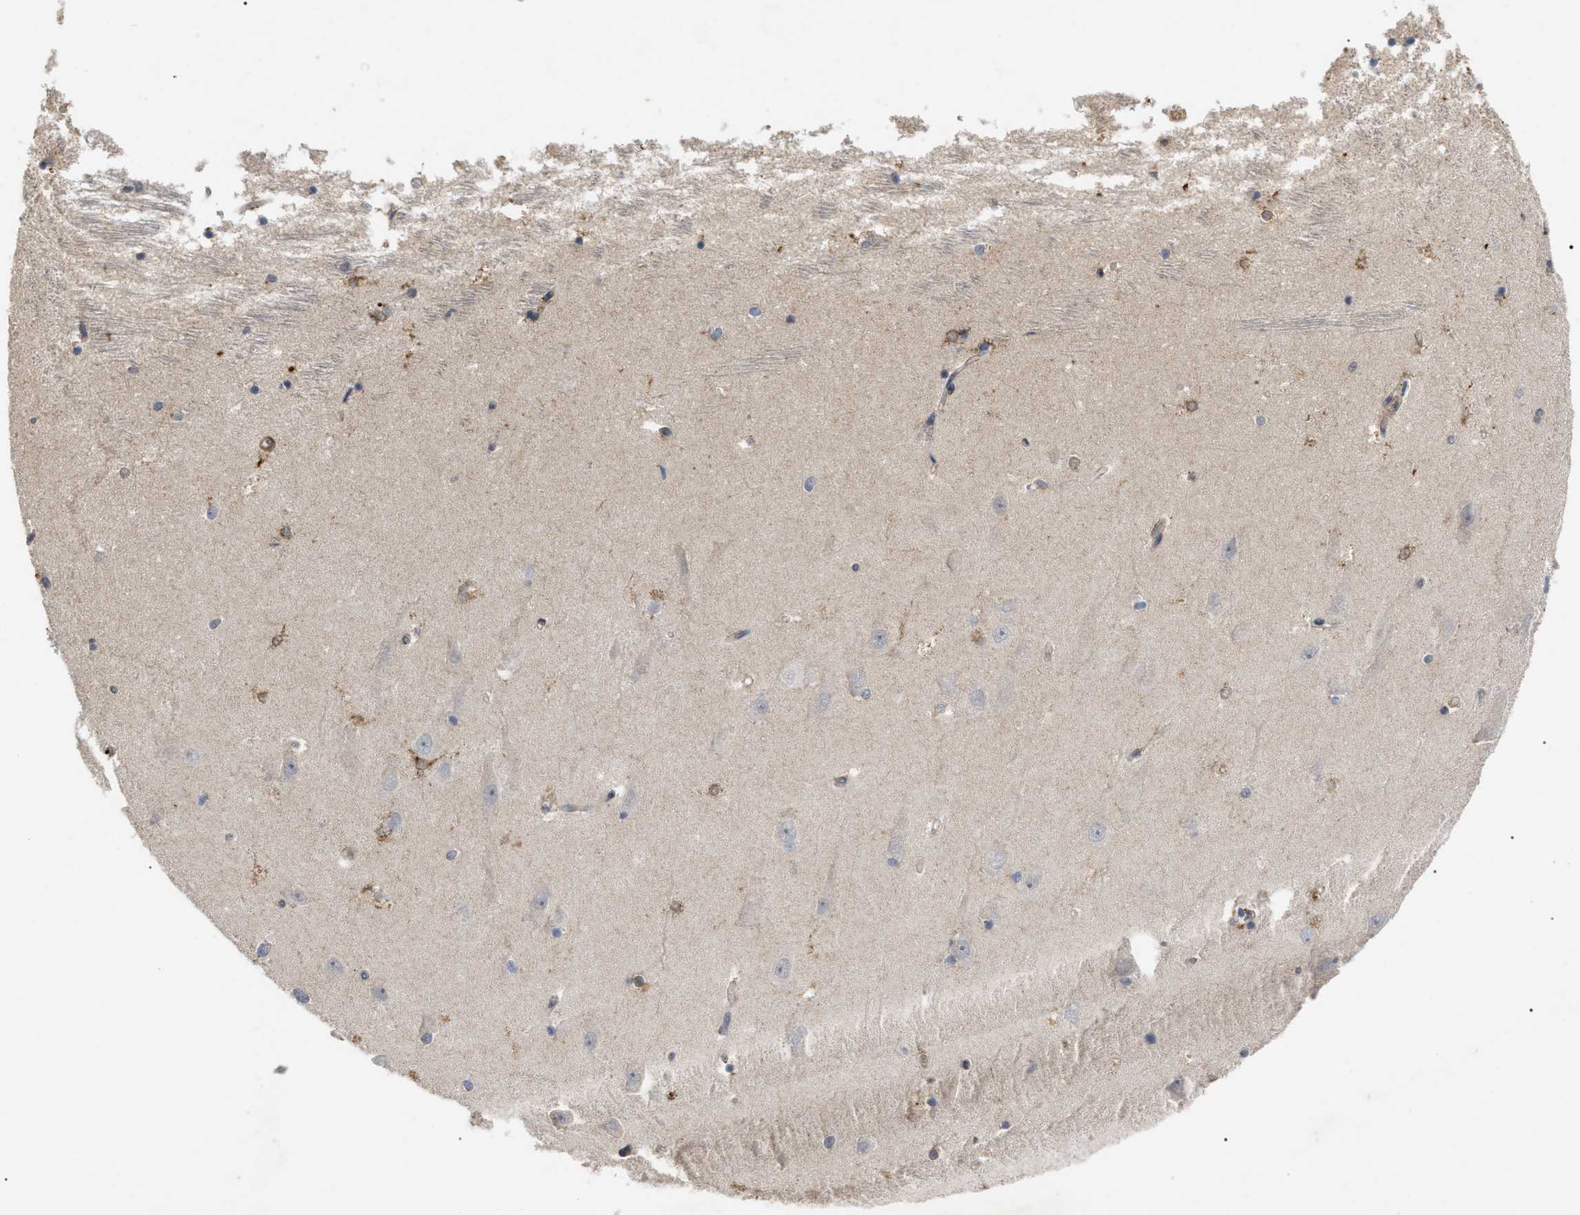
{"staining": {"intensity": "moderate", "quantity": "<25%", "location": "cytoplasmic/membranous"}, "tissue": "hippocampus", "cell_type": "Glial cells", "image_type": "normal", "snomed": [{"axis": "morphology", "description": "Normal tissue, NOS"}, {"axis": "topography", "description": "Hippocampus"}], "caption": "Human hippocampus stained for a protein (brown) demonstrates moderate cytoplasmic/membranous positive staining in about <25% of glial cells.", "gene": "ST6GALNAC6", "patient": {"sex": "male", "age": 45}}